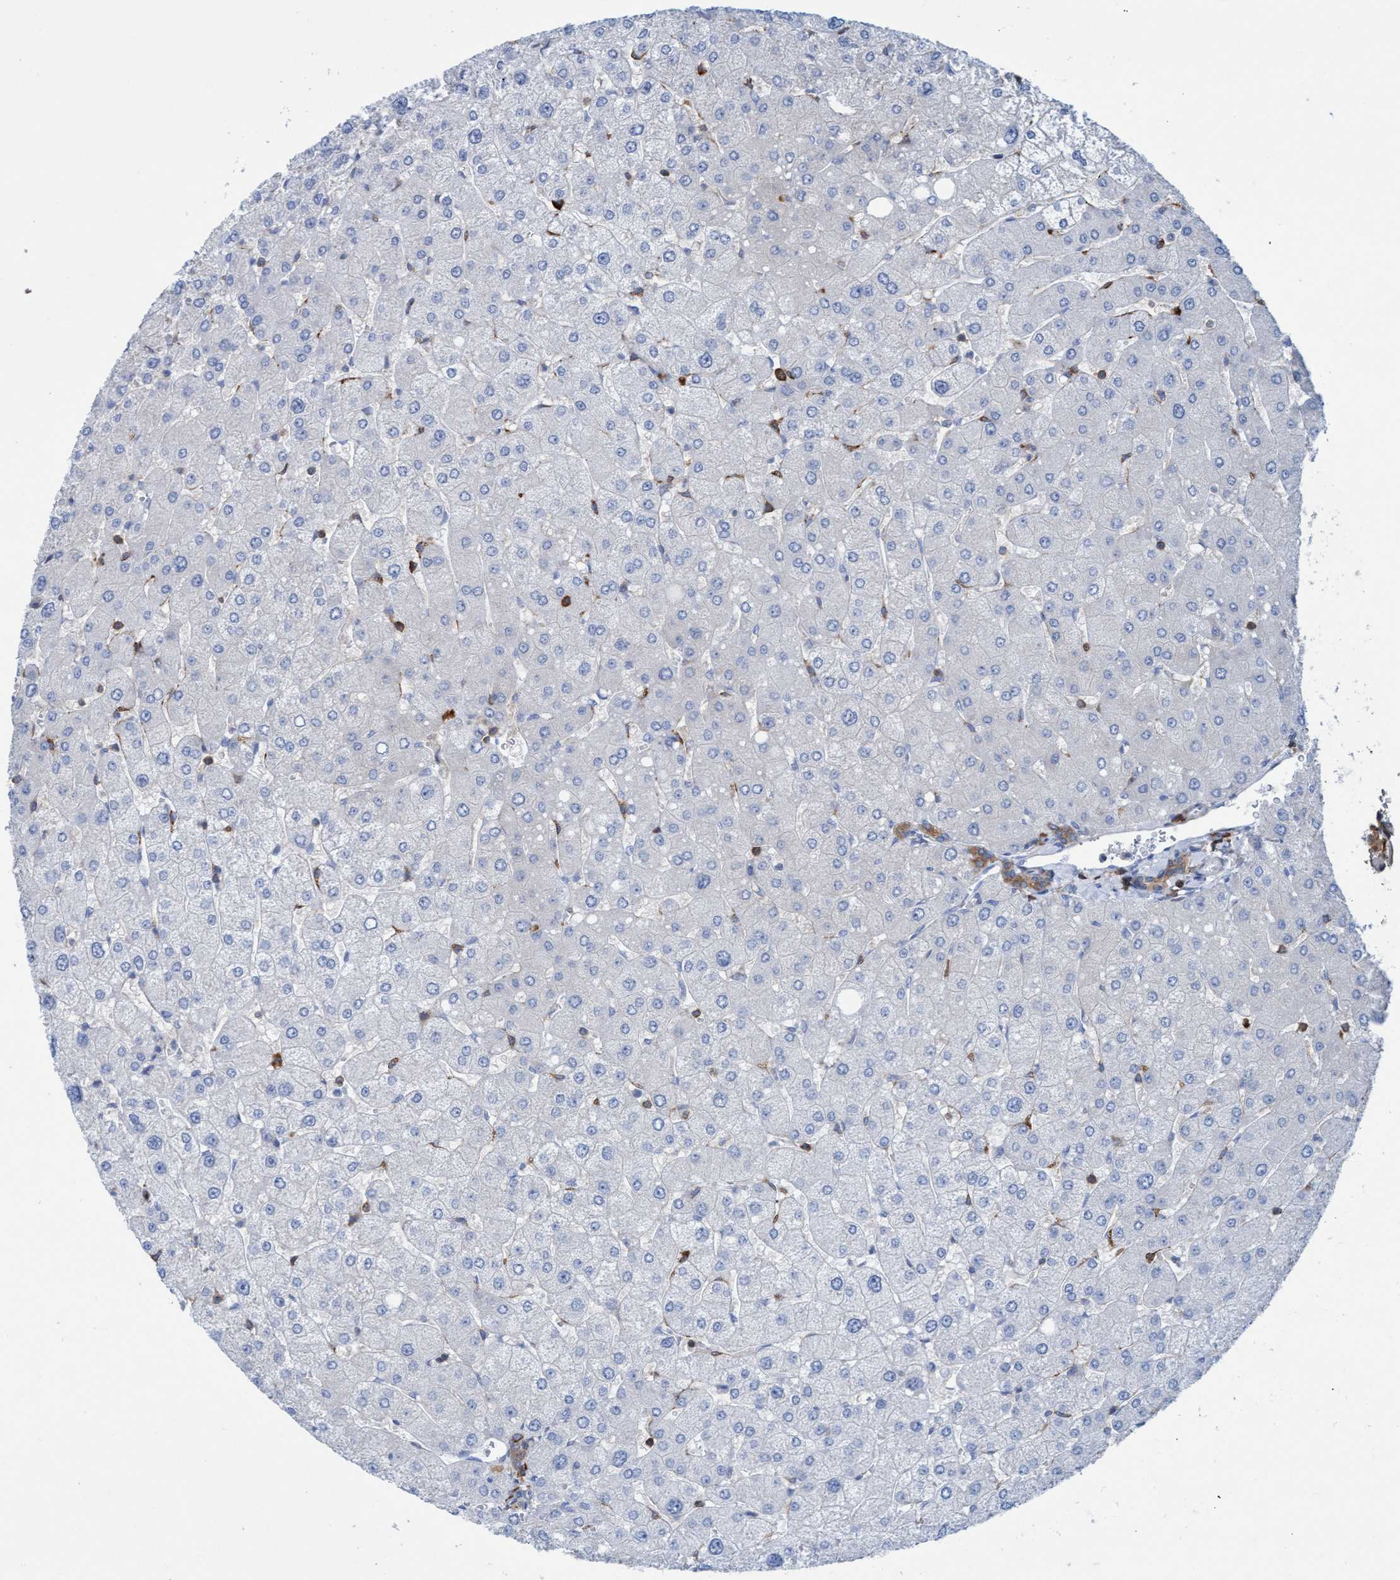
{"staining": {"intensity": "moderate", "quantity": ">75%", "location": "cytoplasmic/membranous"}, "tissue": "liver", "cell_type": "Cholangiocytes", "image_type": "normal", "snomed": [{"axis": "morphology", "description": "Normal tissue, NOS"}, {"axis": "topography", "description": "Liver"}], "caption": "Immunohistochemistry (IHC) photomicrograph of normal liver stained for a protein (brown), which demonstrates medium levels of moderate cytoplasmic/membranous expression in about >75% of cholangiocytes.", "gene": "EZR", "patient": {"sex": "male", "age": 55}}